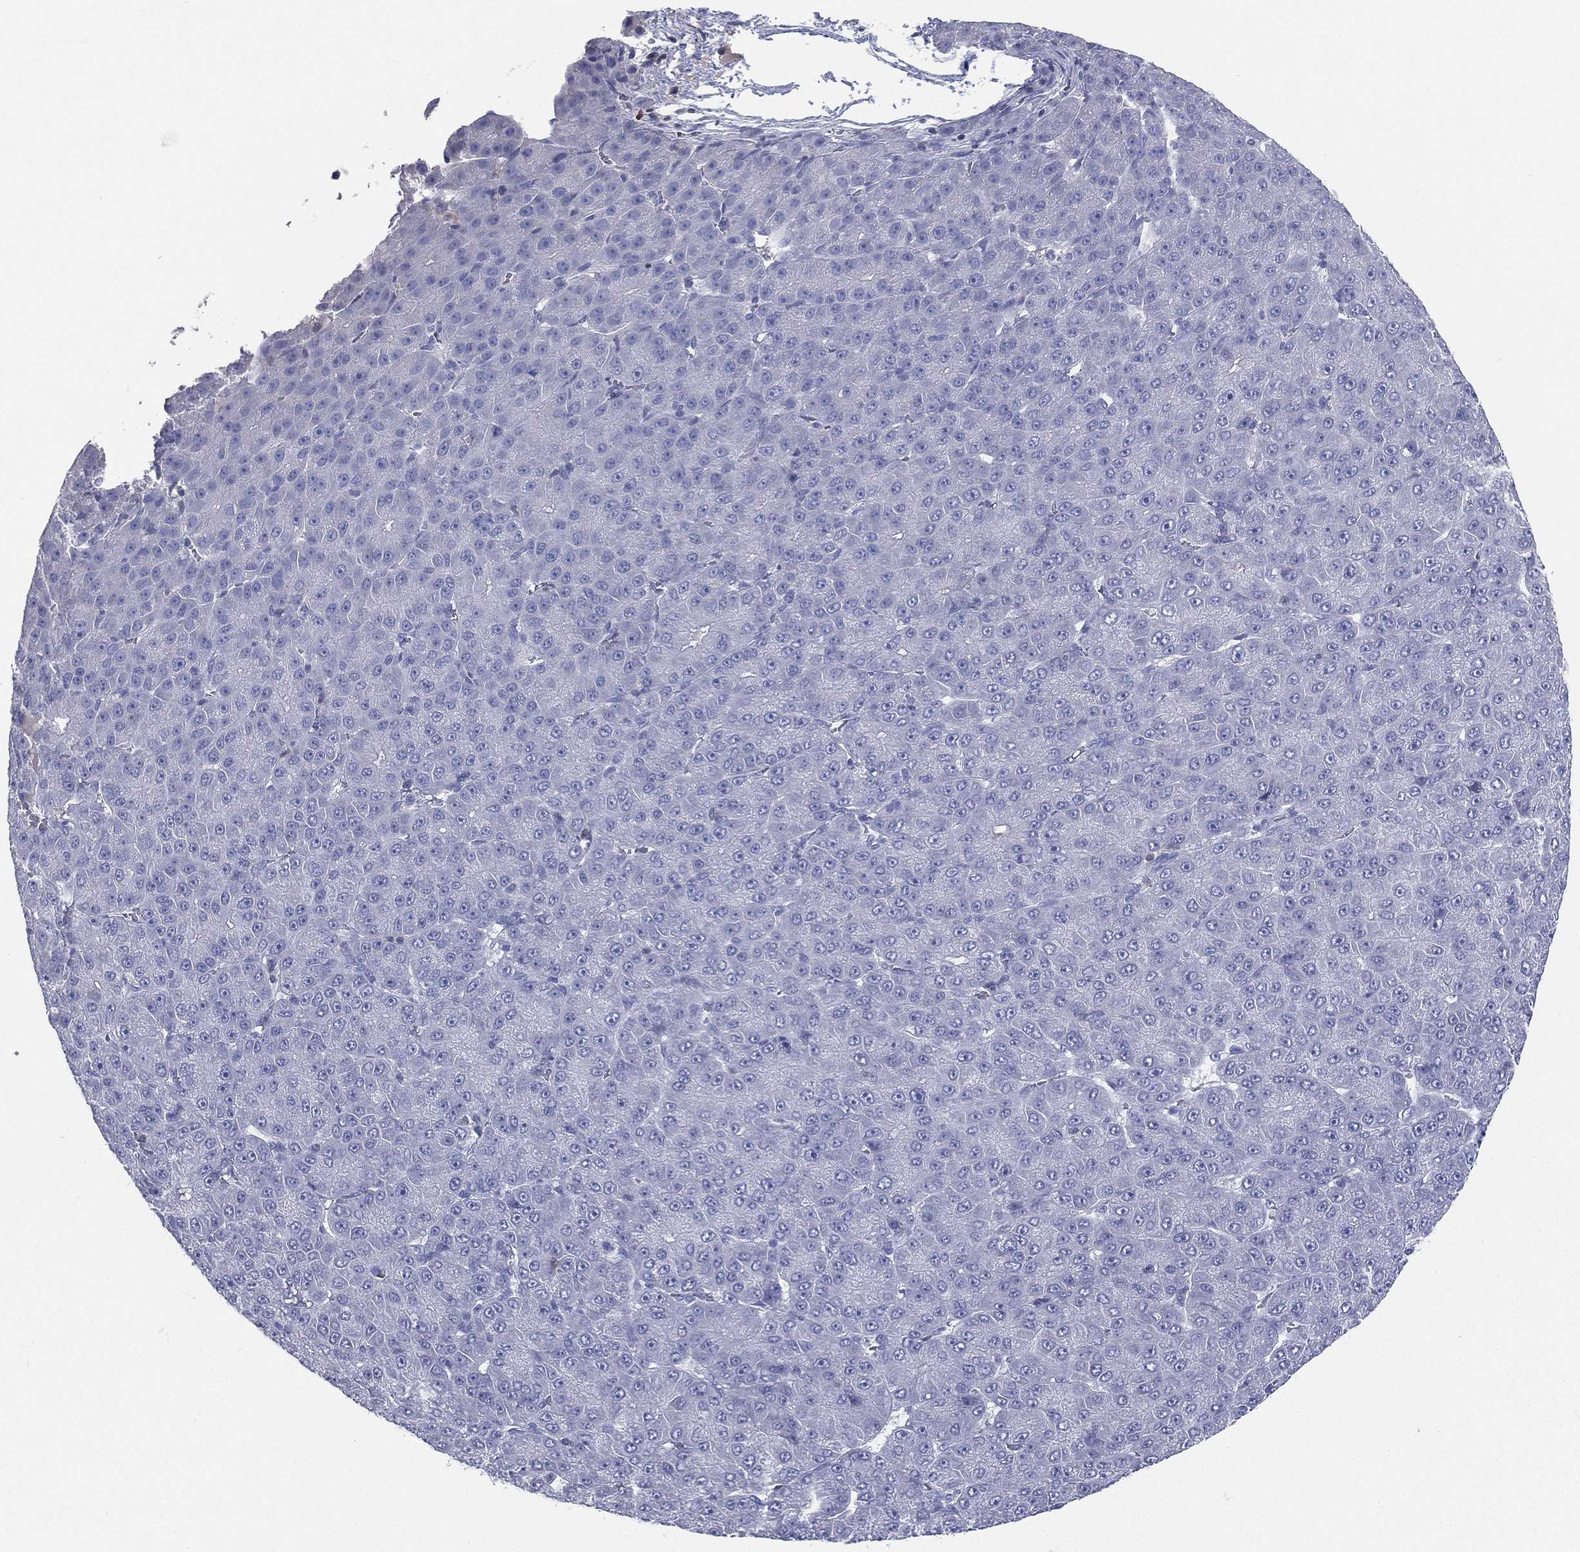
{"staining": {"intensity": "negative", "quantity": "none", "location": "none"}, "tissue": "liver cancer", "cell_type": "Tumor cells", "image_type": "cancer", "snomed": [{"axis": "morphology", "description": "Carcinoma, Hepatocellular, NOS"}, {"axis": "topography", "description": "Liver"}], "caption": "Histopathology image shows no significant protein positivity in tumor cells of hepatocellular carcinoma (liver).", "gene": "CD3D", "patient": {"sex": "male", "age": 67}}